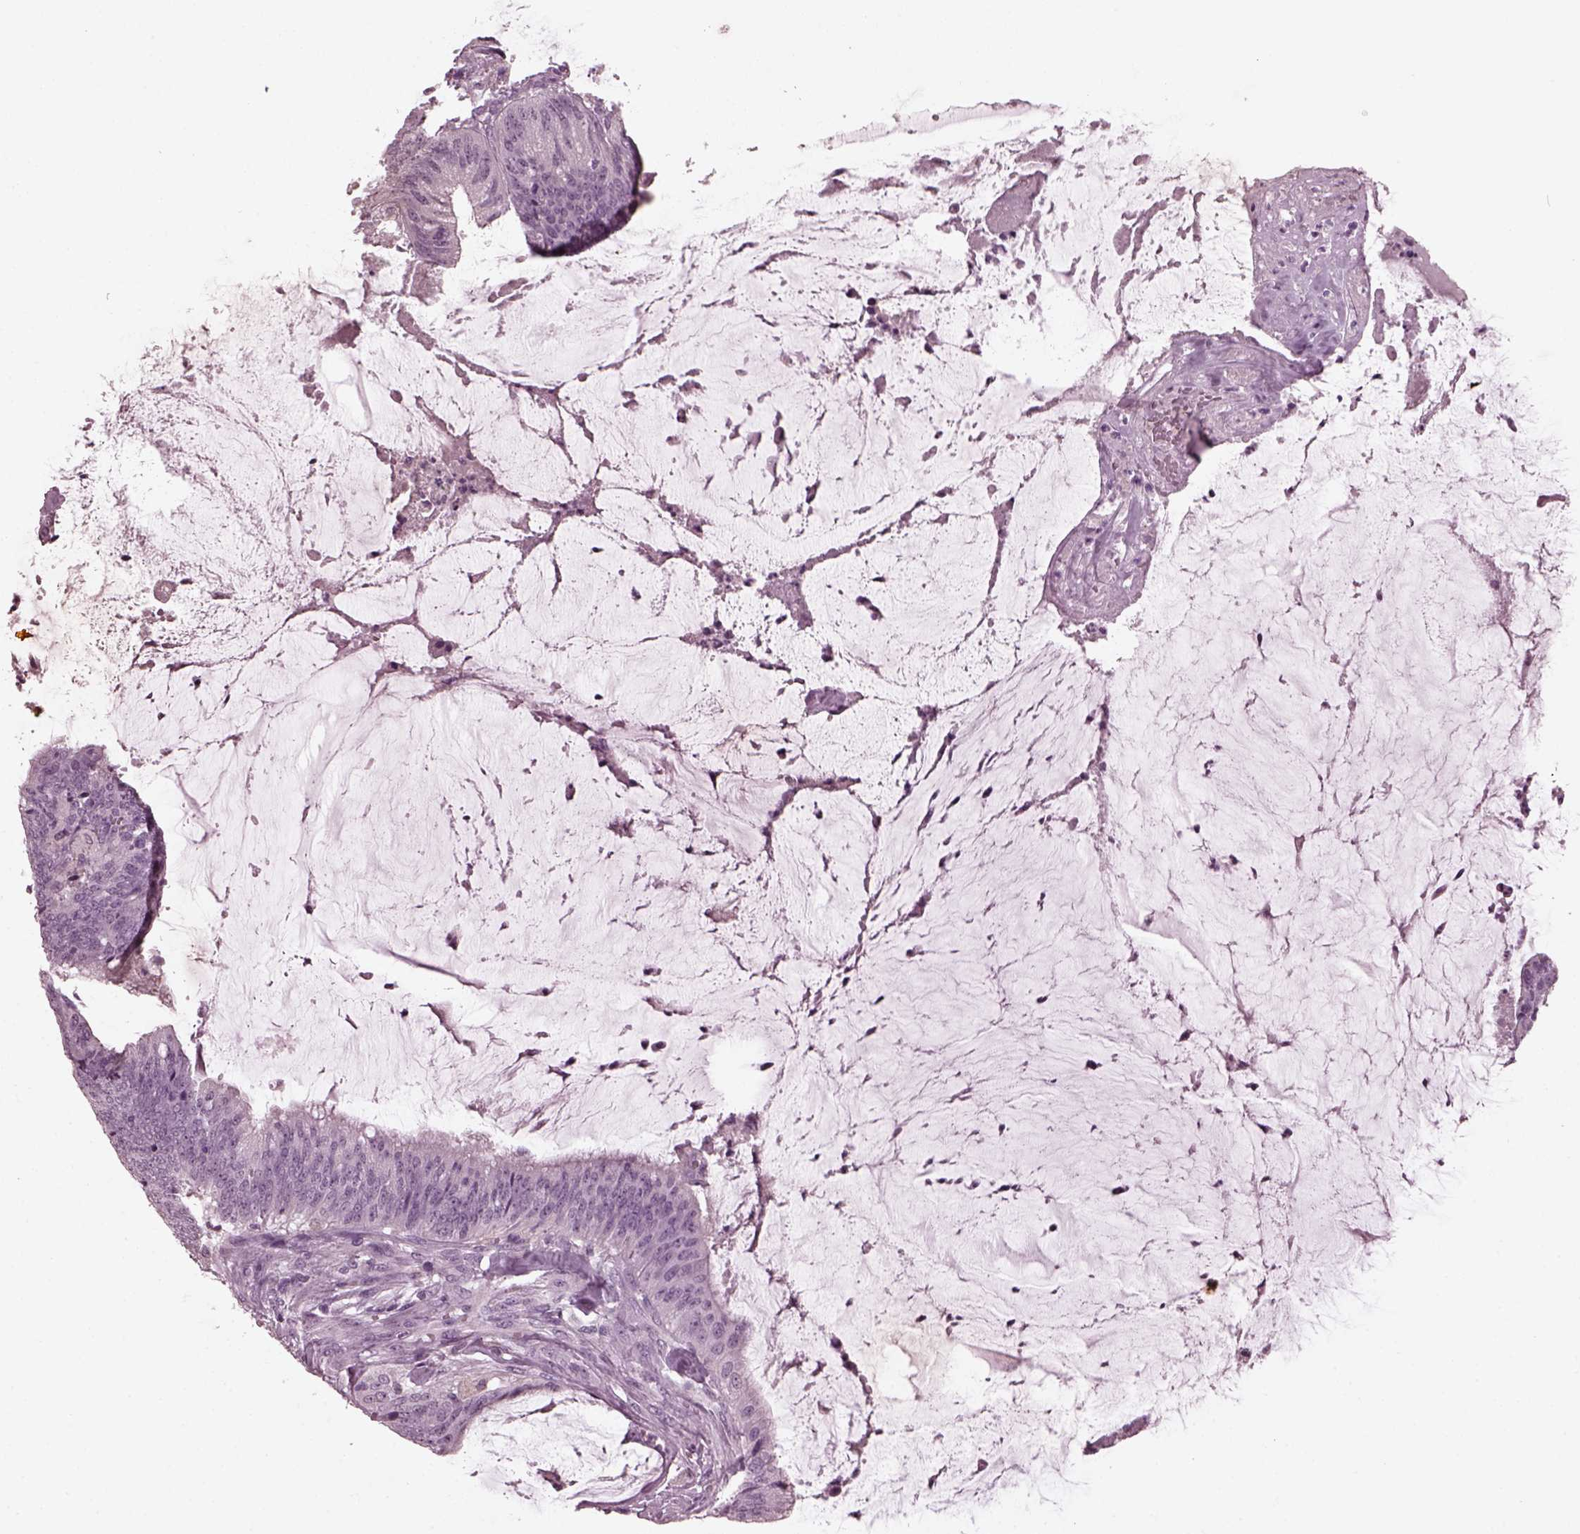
{"staining": {"intensity": "negative", "quantity": "none", "location": "none"}, "tissue": "colorectal cancer", "cell_type": "Tumor cells", "image_type": "cancer", "snomed": [{"axis": "morphology", "description": "Adenocarcinoma, NOS"}, {"axis": "topography", "description": "Colon"}], "caption": "Tumor cells show no significant staining in adenocarcinoma (colorectal).", "gene": "SLC6A17", "patient": {"sex": "female", "age": 43}}